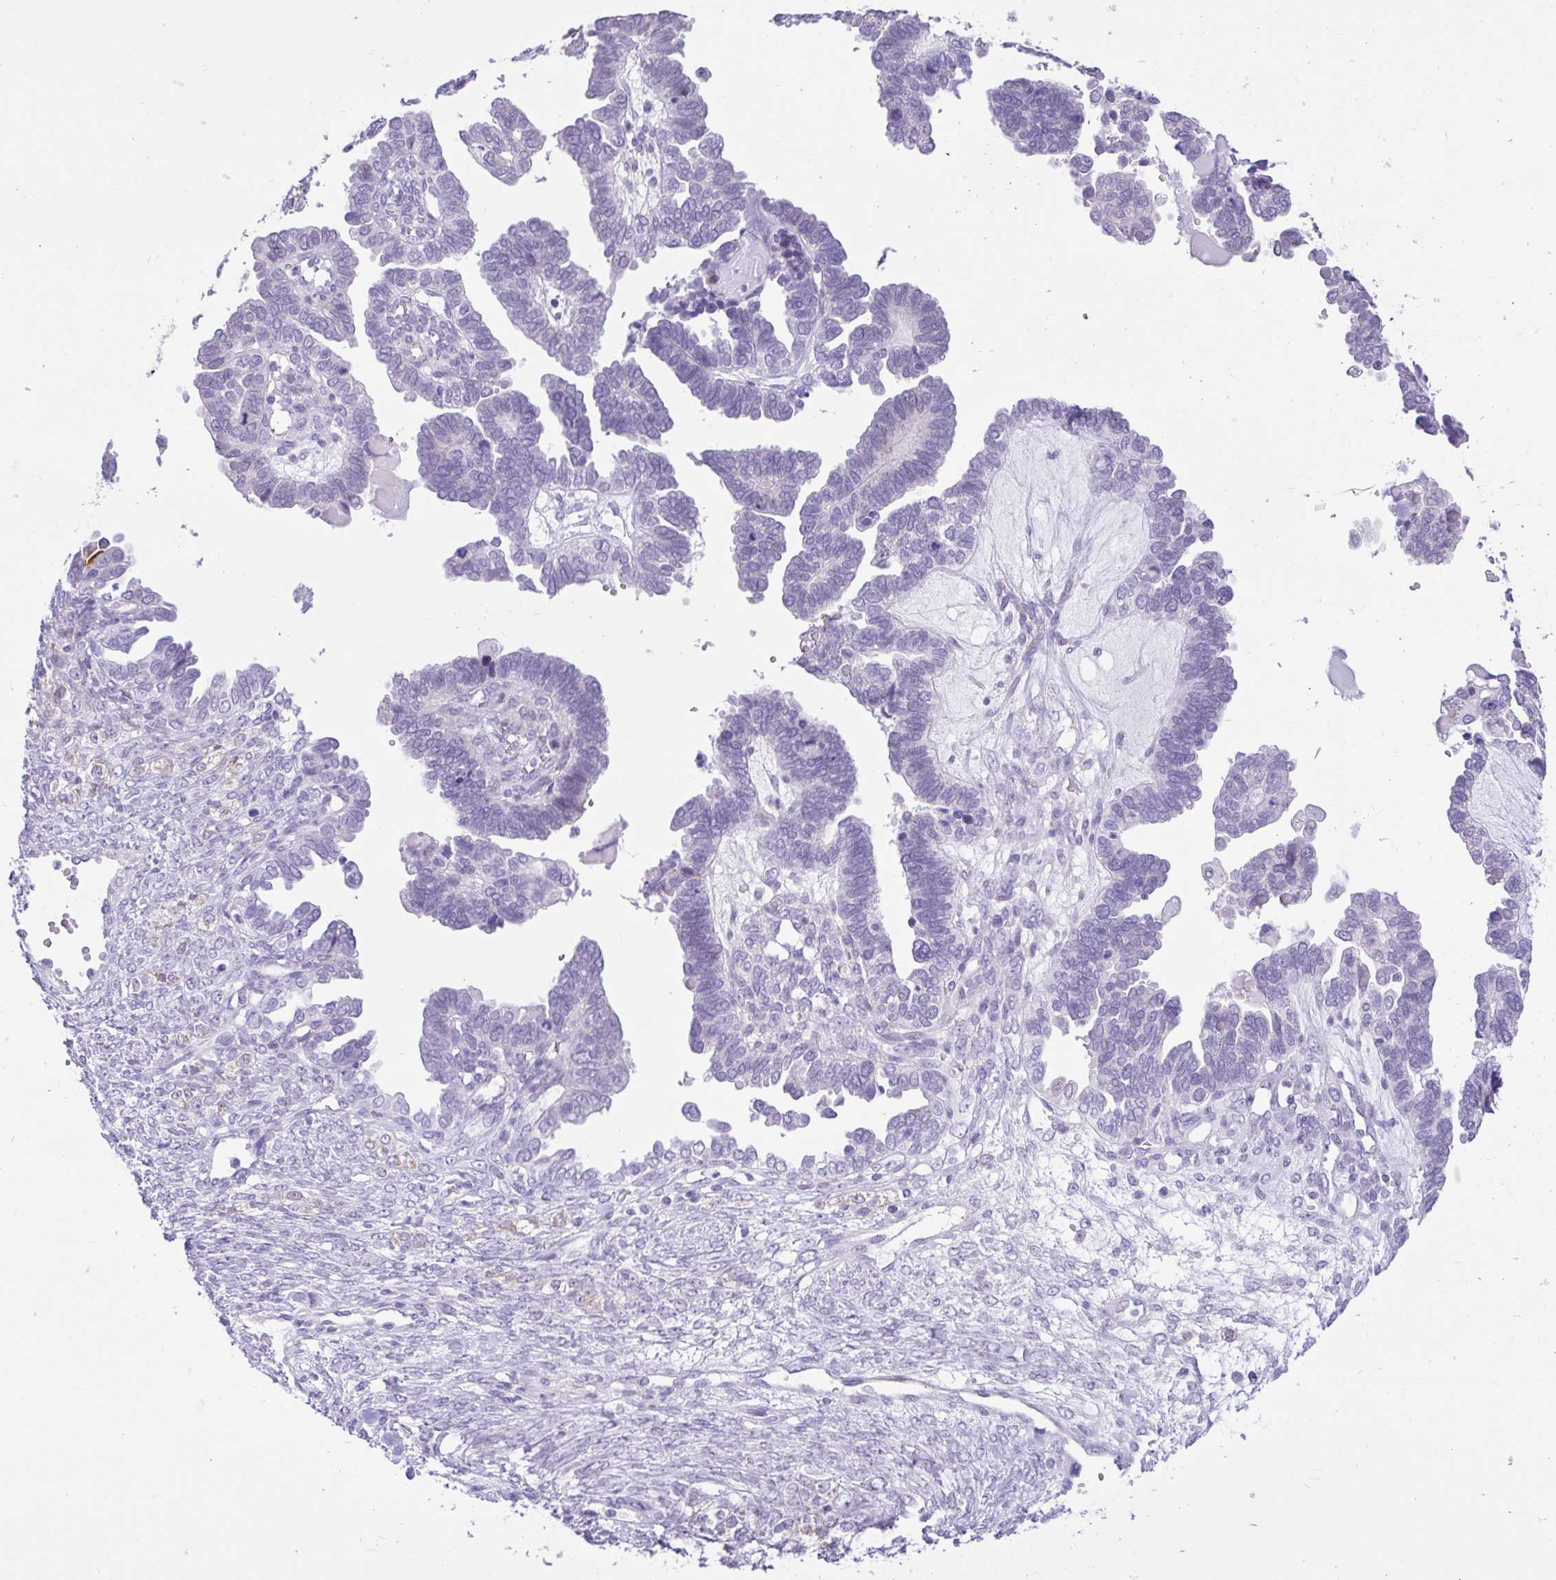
{"staining": {"intensity": "negative", "quantity": "none", "location": "none"}, "tissue": "ovarian cancer", "cell_type": "Tumor cells", "image_type": "cancer", "snomed": [{"axis": "morphology", "description": "Cystadenocarcinoma, serous, NOS"}, {"axis": "topography", "description": "Ovary"}], "caption": "Immunohistochemistry of human ovarian cancer (serous cystadenocarcinoma) exhibits no expression in tumor cells. The staining is performed using DAB (3,3'-diaminobenzidine) brown chromogen with nuclei counter-stained in using hematoxylin.", "gene": "REEP1", "patient": {"sex": "female", "age": 51}}